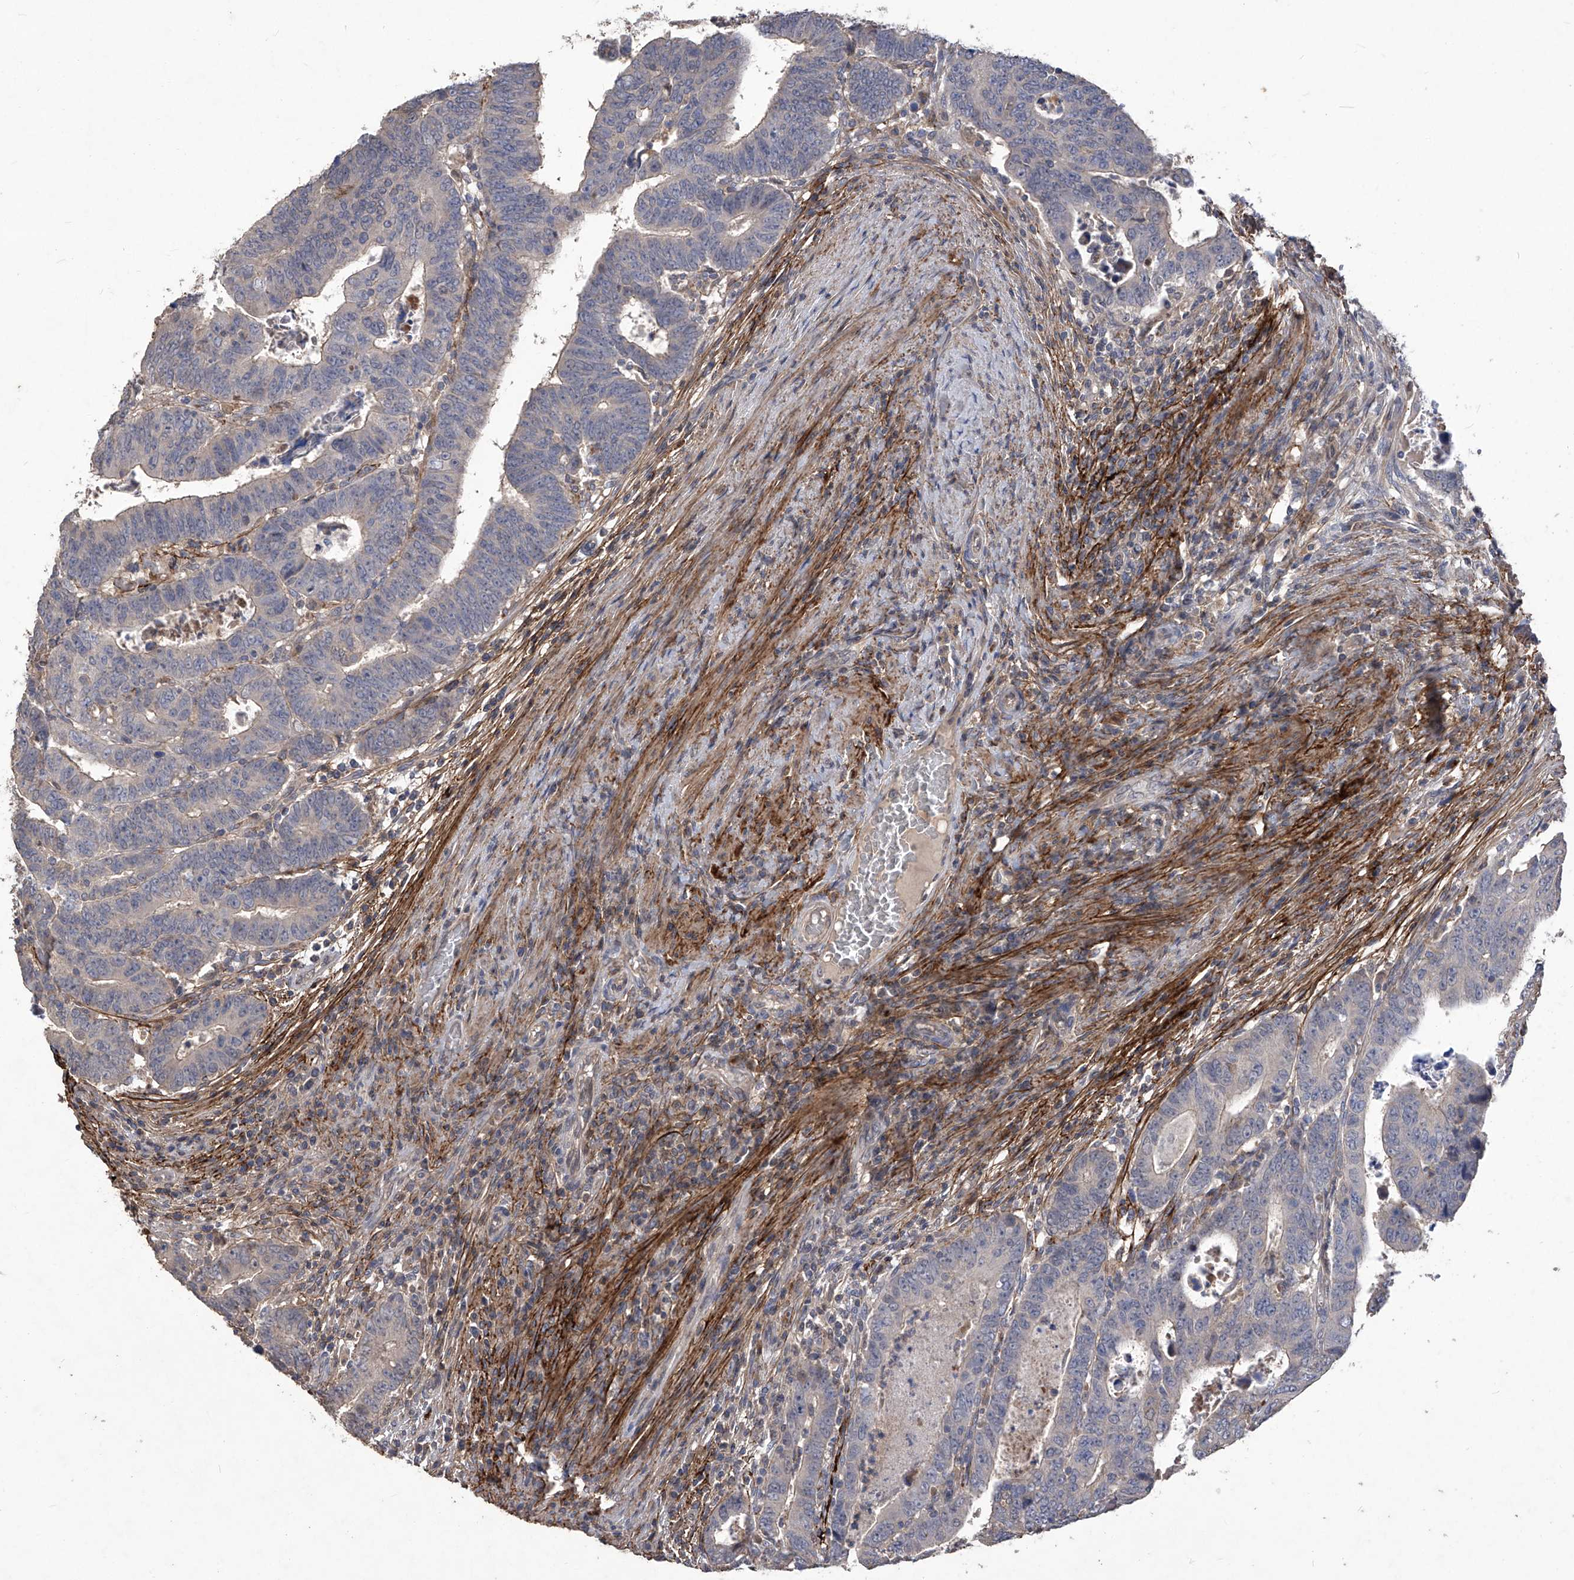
{"staining": {"intensity": "negative", "quantity": "none", "location": "none"}, "tissue": "colorectal cancer", "cell_type": "Tumor cells", "image_type": "cancer", "snomed": [{"axis": "morphology", "description": "Normal tissue, NOS"}, {"axis": "morphology", "description": "Adenocarcinoma, NOS"}, {"axis": "topography", "description": "Rectum"}], "caption": "This is an immunohistochemistry histopathology image of human adenocarcinoma (colorectal). There is no expression in tumor cells.", "gene": "TXNIP", "patient": {"sex": "female", "age": 65}}